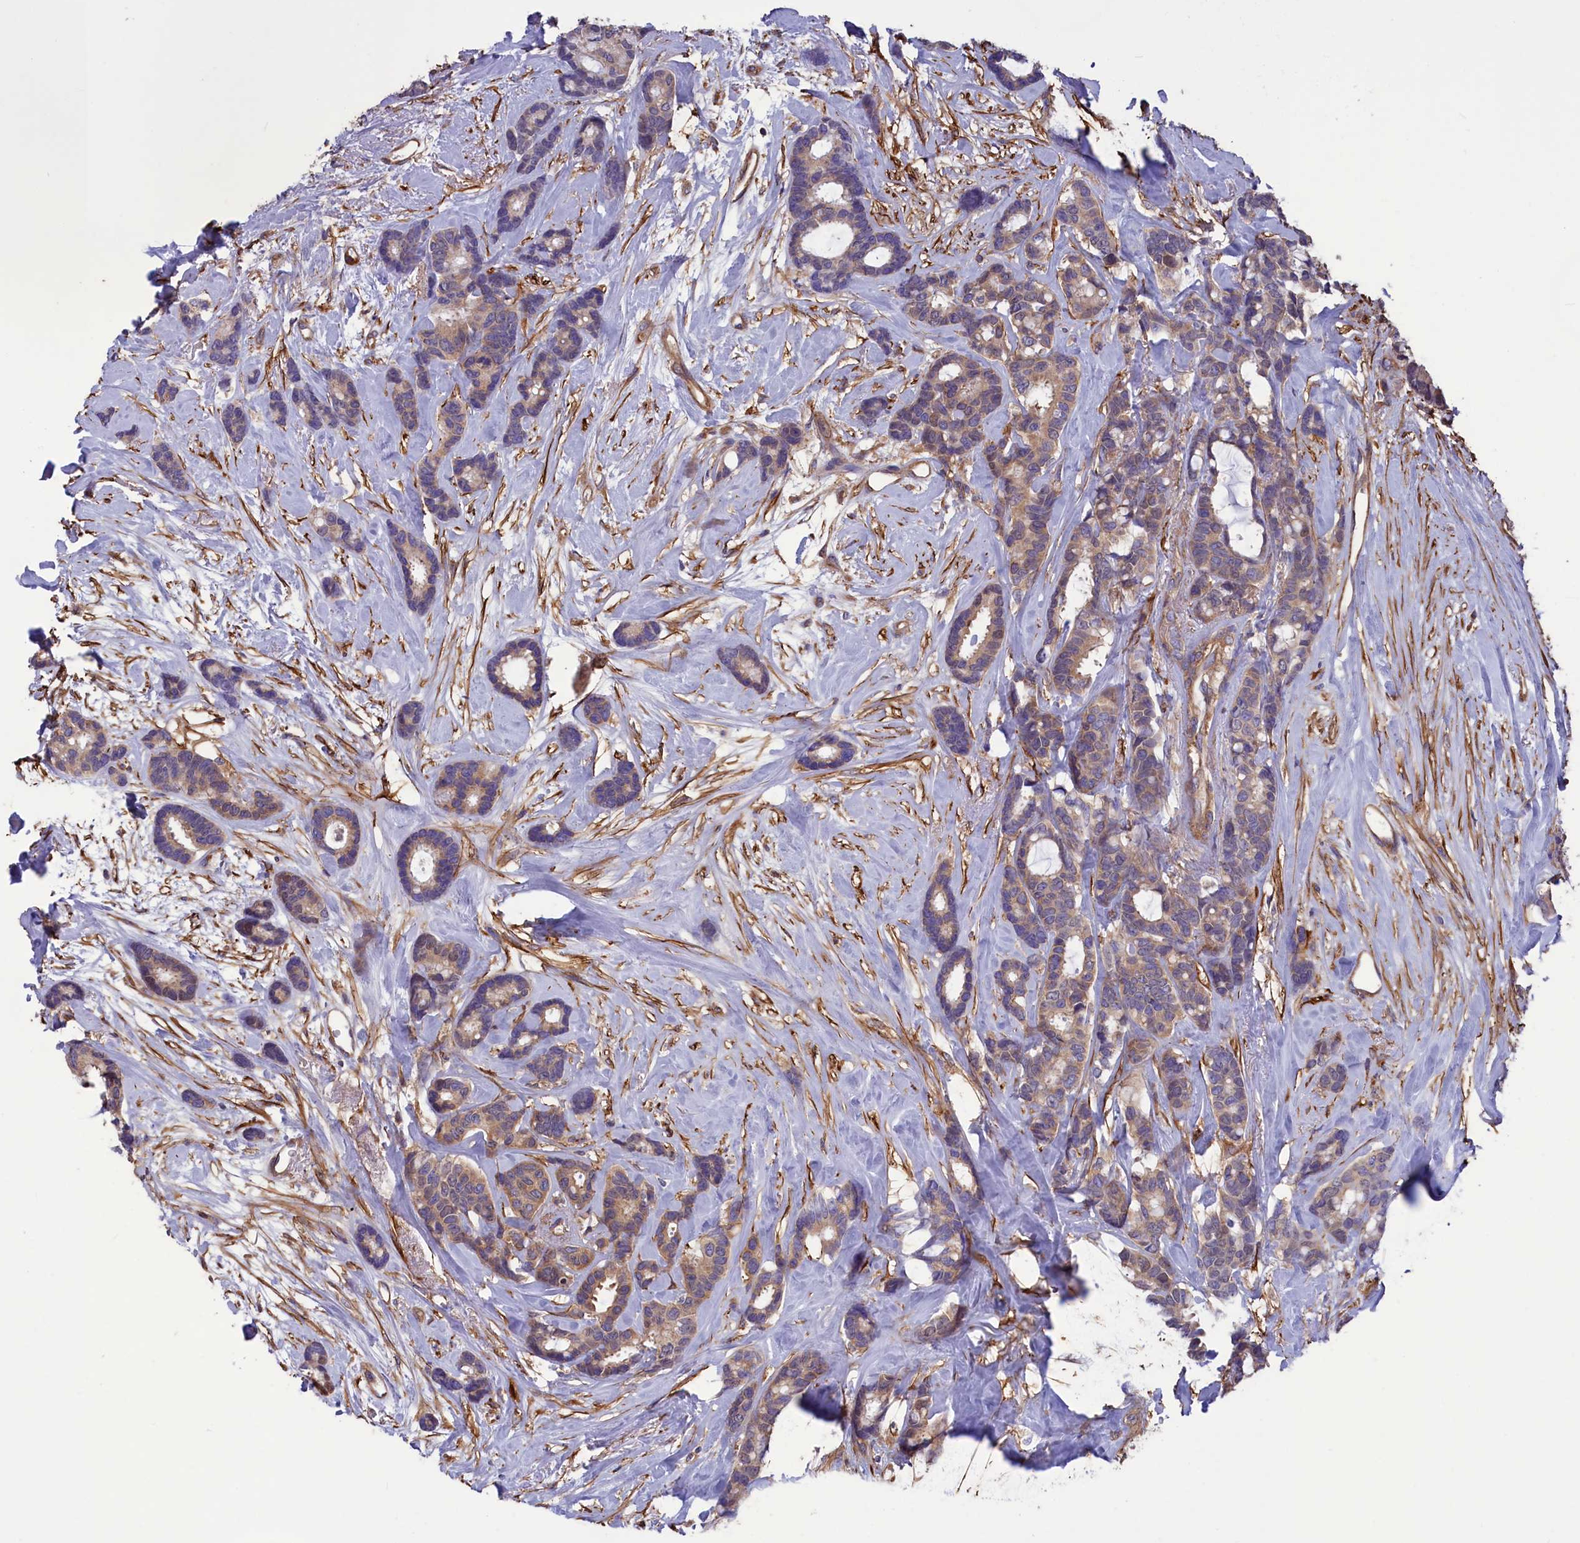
{"staining": {"intensity": "weak", "quantity": "25%-75%", "location": "cytoplasmic/membranous"}, "tissue": "breast cancer", "cell_type": "Tumor cells", "image_type": "cancer", "snomed": [{"axis": "morphology", "description": "Duct carcinoma"}, {"axis": "topography", "description": "Breast"}], "caption": "This is an image of IHC staining of breast intraductal carcinoma, which shows weak expression in the cytoplasmic/membranous of tumor cells.", "gene": "AMDHD2", "patient": {"sex": "female", "age": 87}}